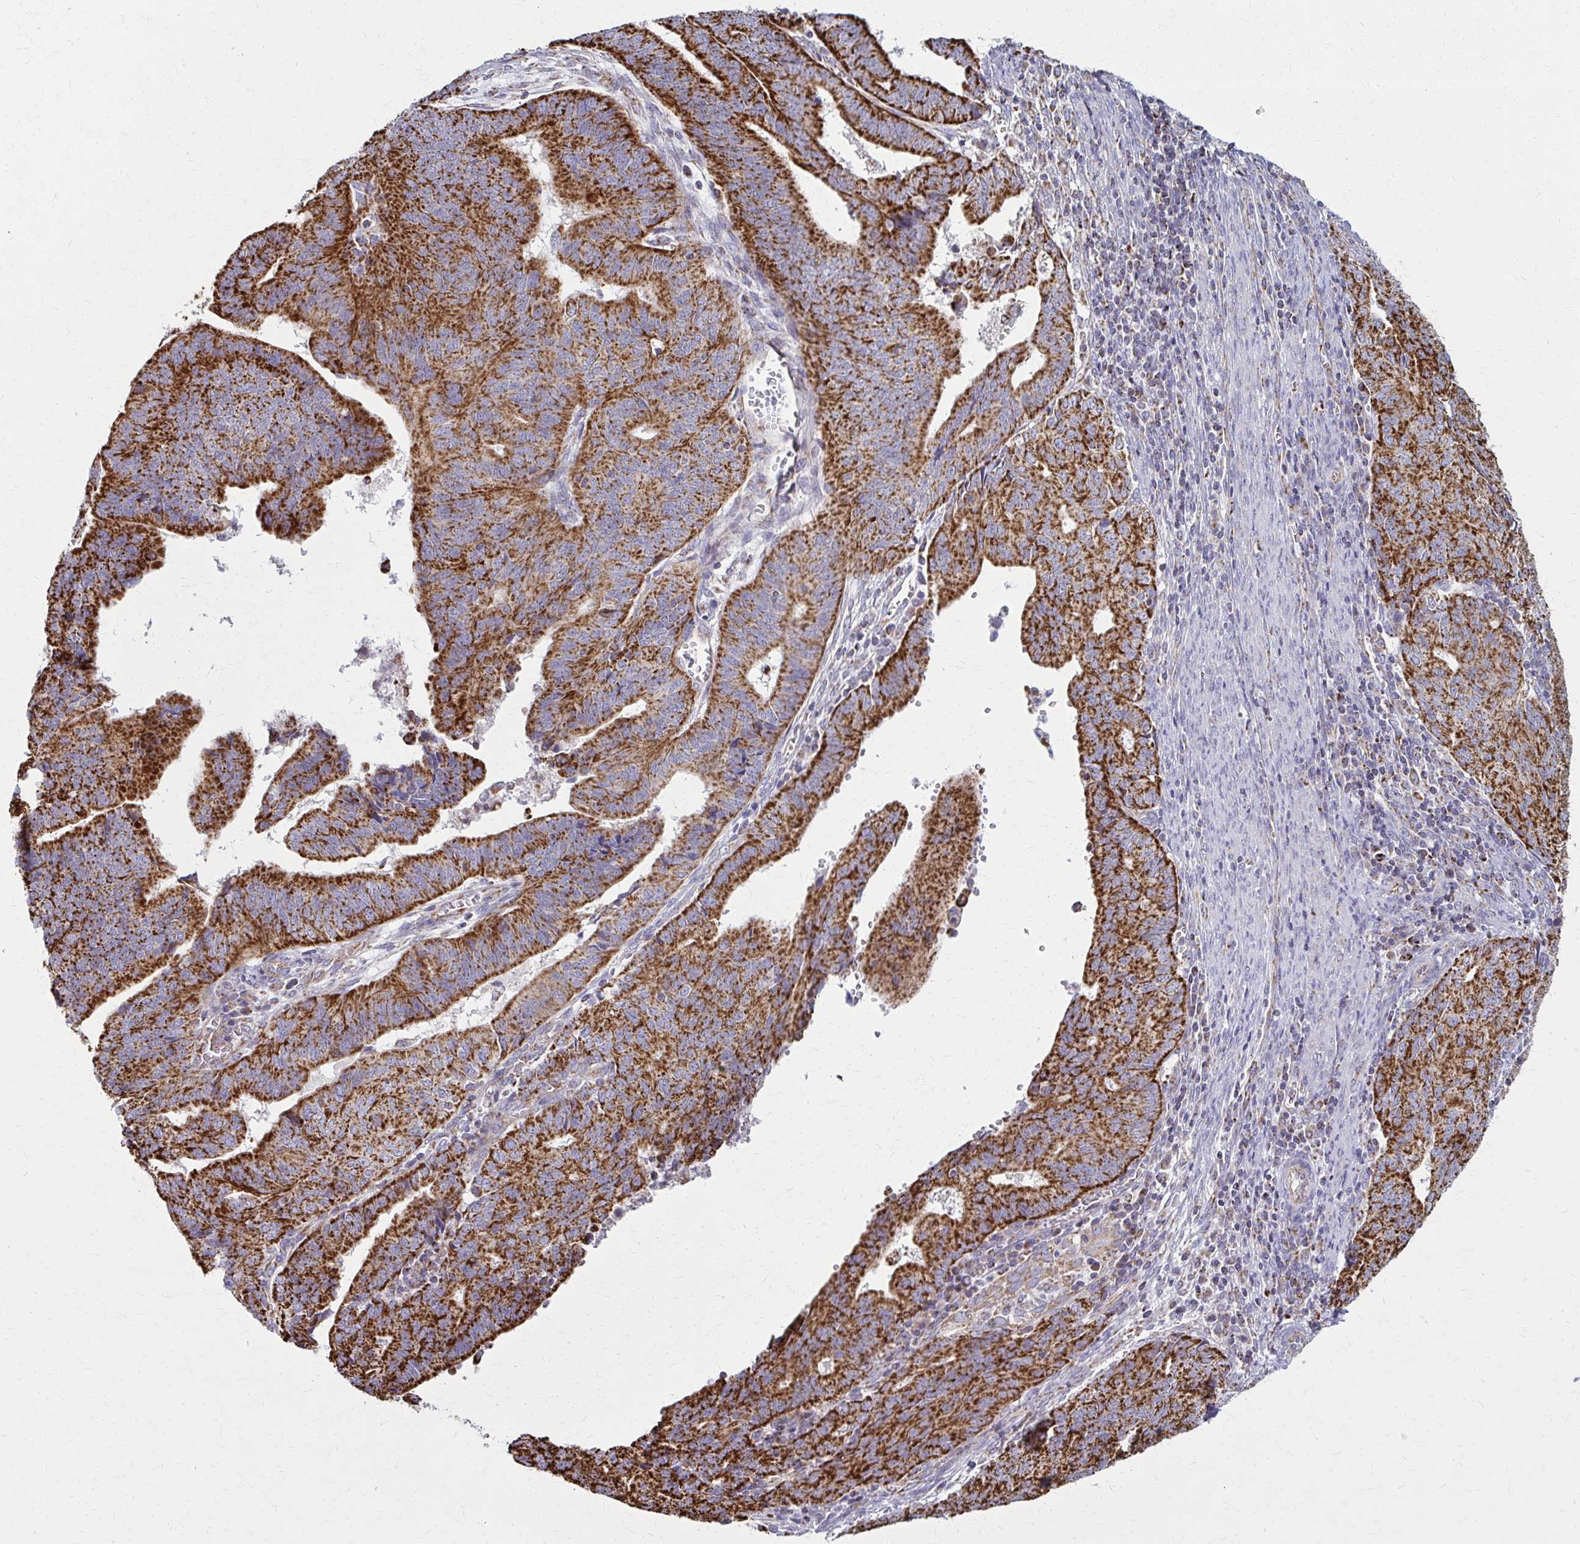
{"staining": {"intensity": "strong", "quantity": ">75%", "location": "cytoplasmic/membranous"}, "tissue": "endometrial cancer", "cell_type": "Tumor cells", "image_type": "cancer", "snomed": [{"axis": "morphology", "description": "Adenocarcinoma, NOS"}, {"axis": "topography", "description": "Endometrium"}], "caption": "Endometrial cancer stained with a brown dye demonstrates strong cytoplasmic/membranous positive staining in approximately >75% of tumor cells.", "gene": "TVP23A", "patient": {"sex": "female", "age": 65}}